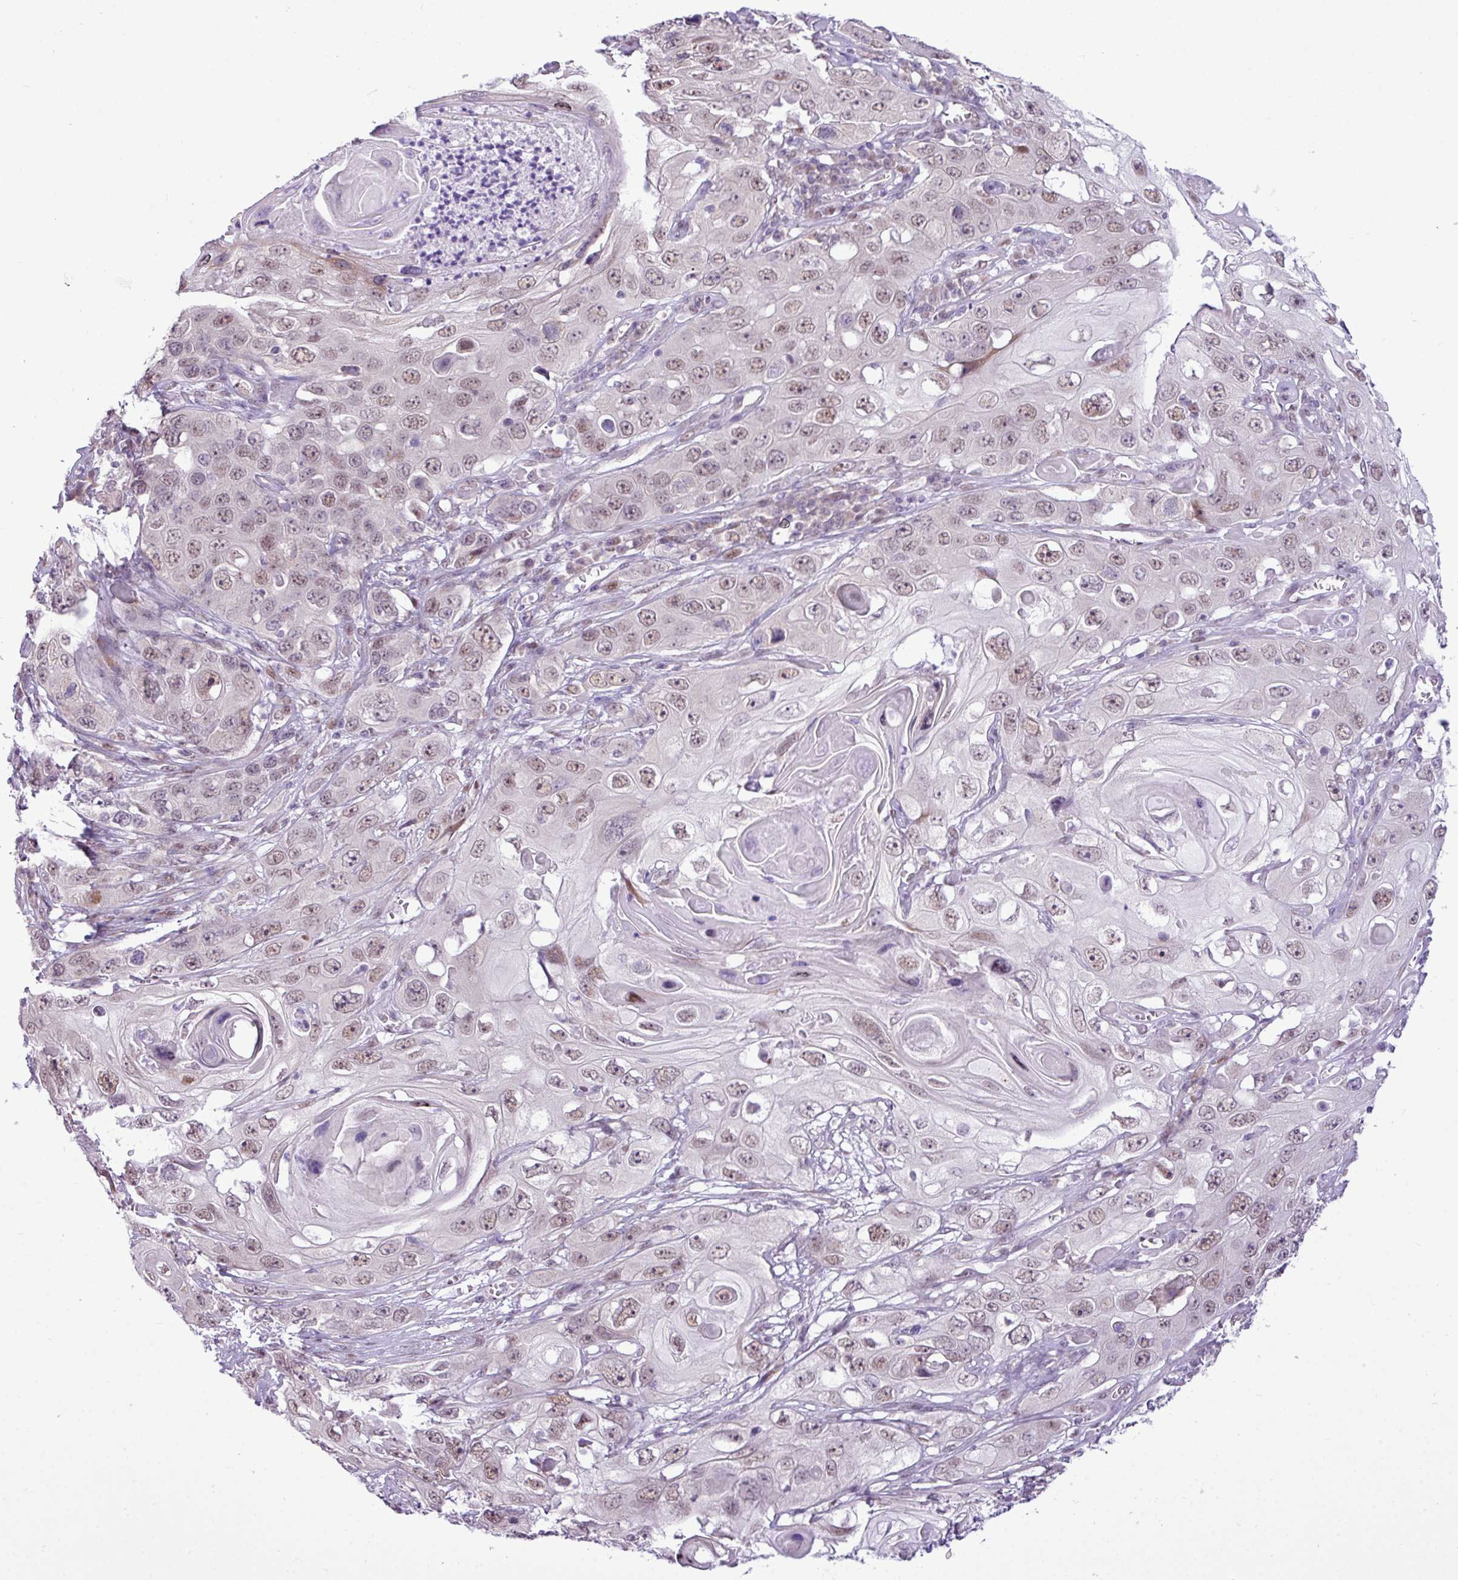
{"staining": {"intensity": "weak", "quantity": "25%-75%", "location": "nuclear"}, "tissue": "skin cancer", "cell_type": "Tumor cells", "image_type": "cancer", "snomed": [{"axis": "morphology", "description": "Squamous cell carcinoma, NOS"}, {"axis": "topography", "description": "Skin"}], "caption": "Skin squamous cell carcinoma stained with immunohistochemistry (IHC) demonstrates weak nuclear expression in approximately 25%-75% of tumor cells. The staining was performed using DAB (3,3'-diaminobenzidine), with brown indicating positive protein expression. Nuclei are stained blue with hematoxylin.", "gene": "ELOA2", "patient": {"sex": "male", "age": 55}}